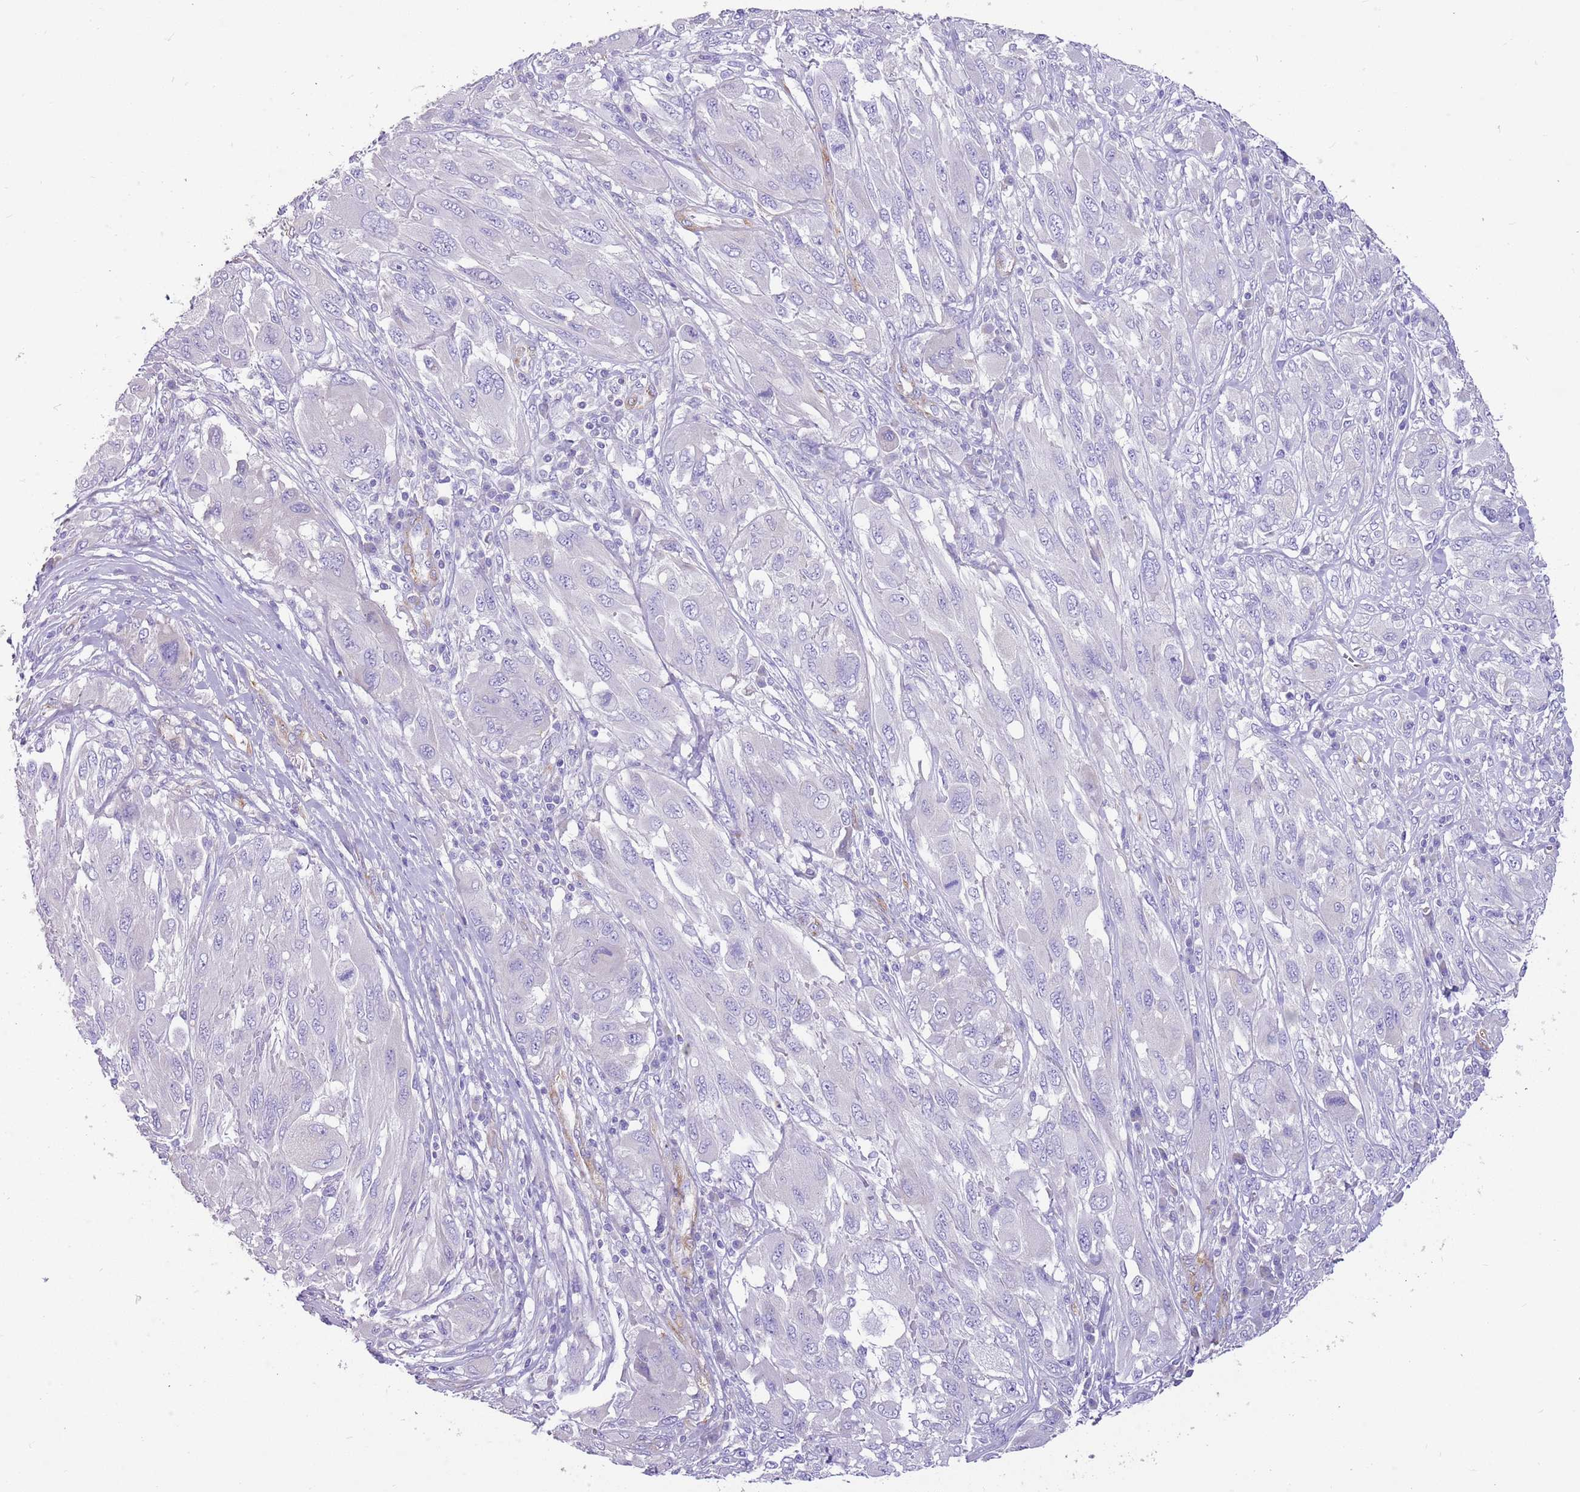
{"staining": {"intensity": "negative", "quantity": "none", "location": "none"}, "tissue": "melanoma", "cell_type": "Tumor cells", "image_type": "cancer", "snomed": [{"axis": "morphology", "description": "Malignant melanoma, NOS"}, {"axis": "topography", "description": "Skin"}], "caption": "This is an immunohistochemistry (IHC) photomicrograph of human malignant melanoma. There is no positivity in tumor cells.", "gene": "SERINC3", "patient": {"sex": "female", "age": 91}}